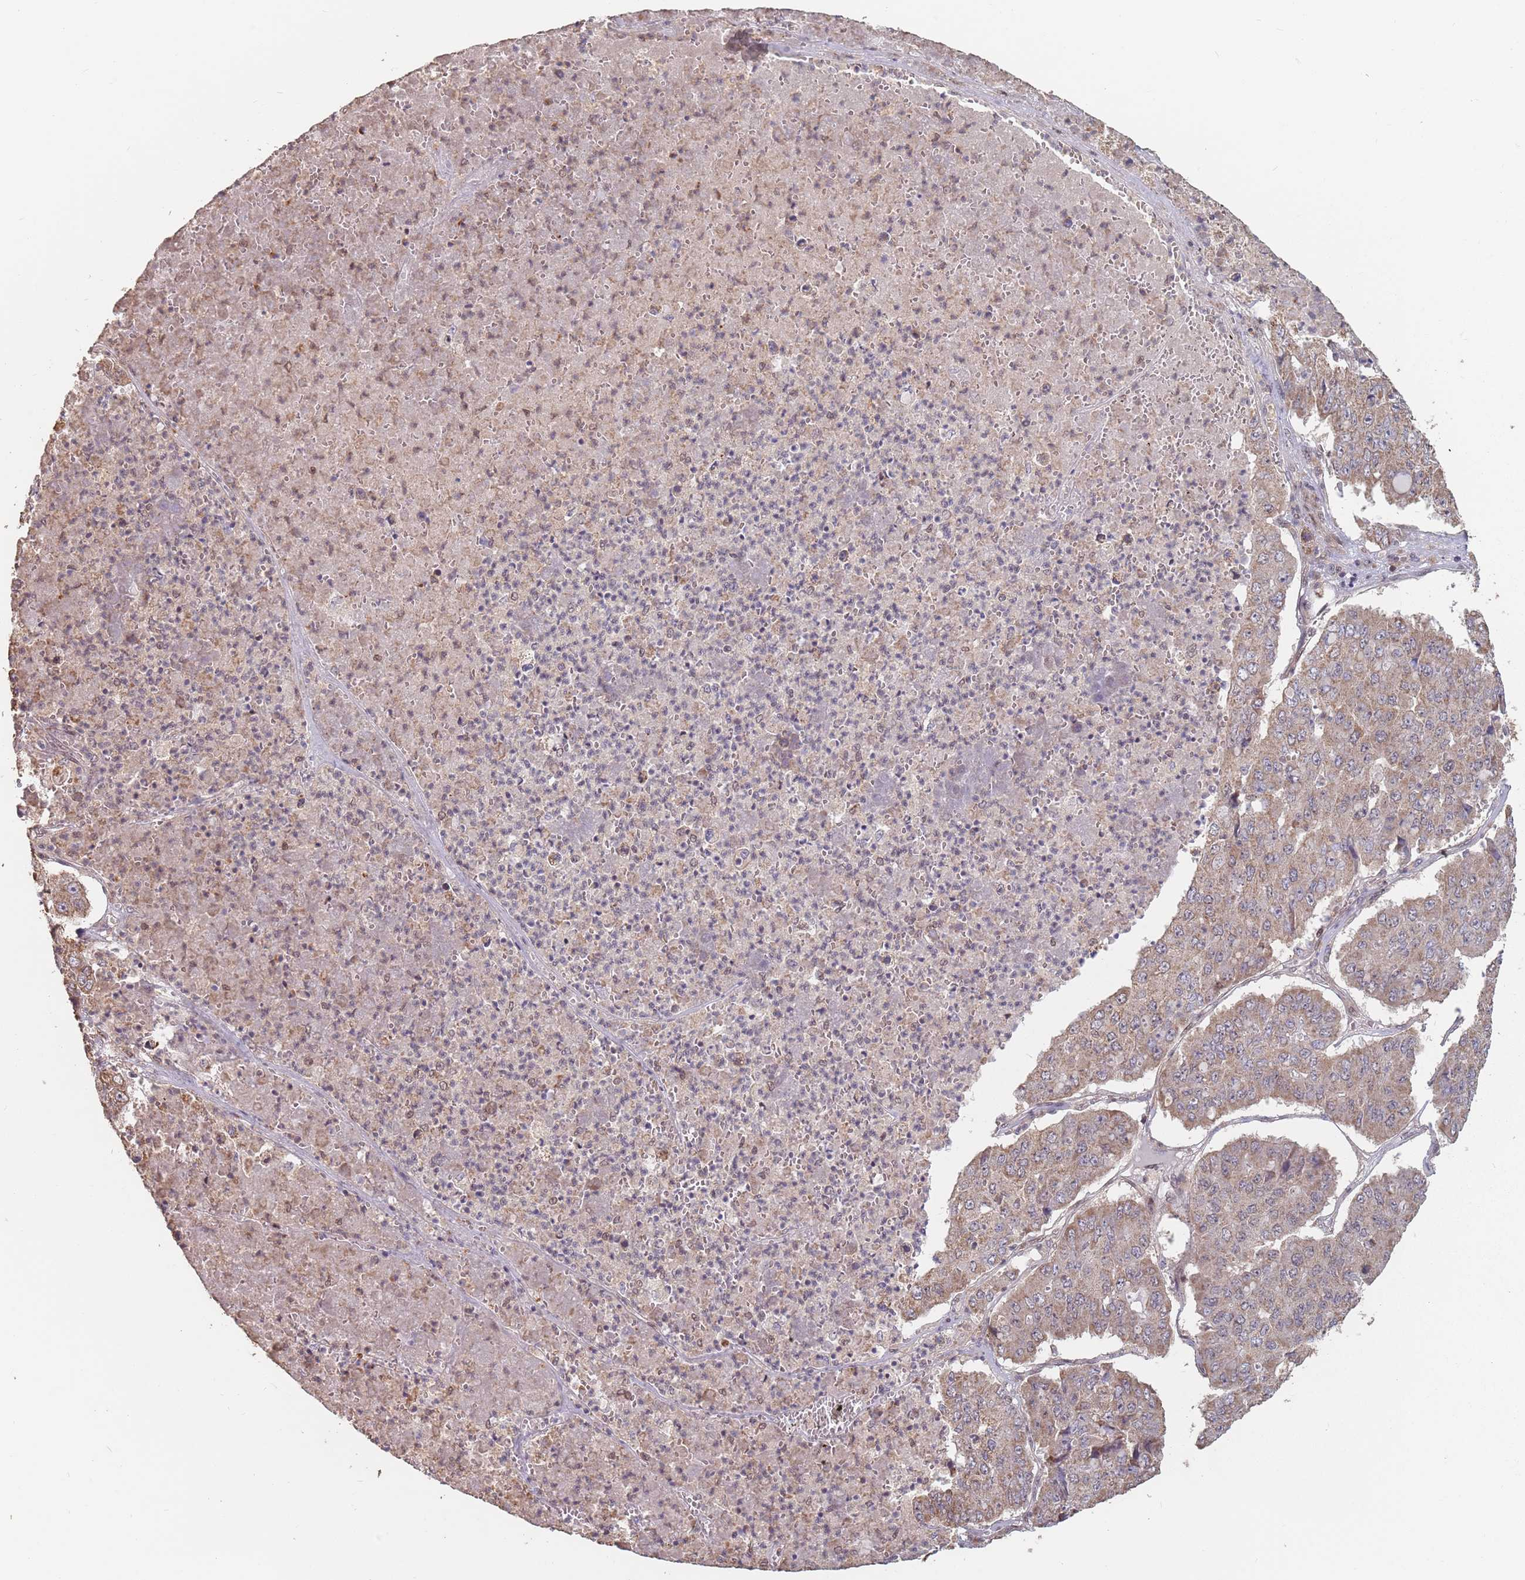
{"staining": {"intensity": "weak", "quantity": "25%-75%", "location": "cytoplasmic/membranous"}, "tissue": "pancreatic cancer", "cell_type": "Tumor cells", "image_type": "cancer", "snomed": [{"axis": "morphology", "description": "Adenocarcinoma, NOS"}, {"axis": "topography", "description": "Pancreas"}], "caption": "Human adenocarcinoma (pancreatic) stained for a protein (brown) reveals weak cytoplasmic/membranous positive positivity in approximately 25%-75% of tumor cells.", "gene": "VPS52", "patient": {"sex": "male", "age": 50}}